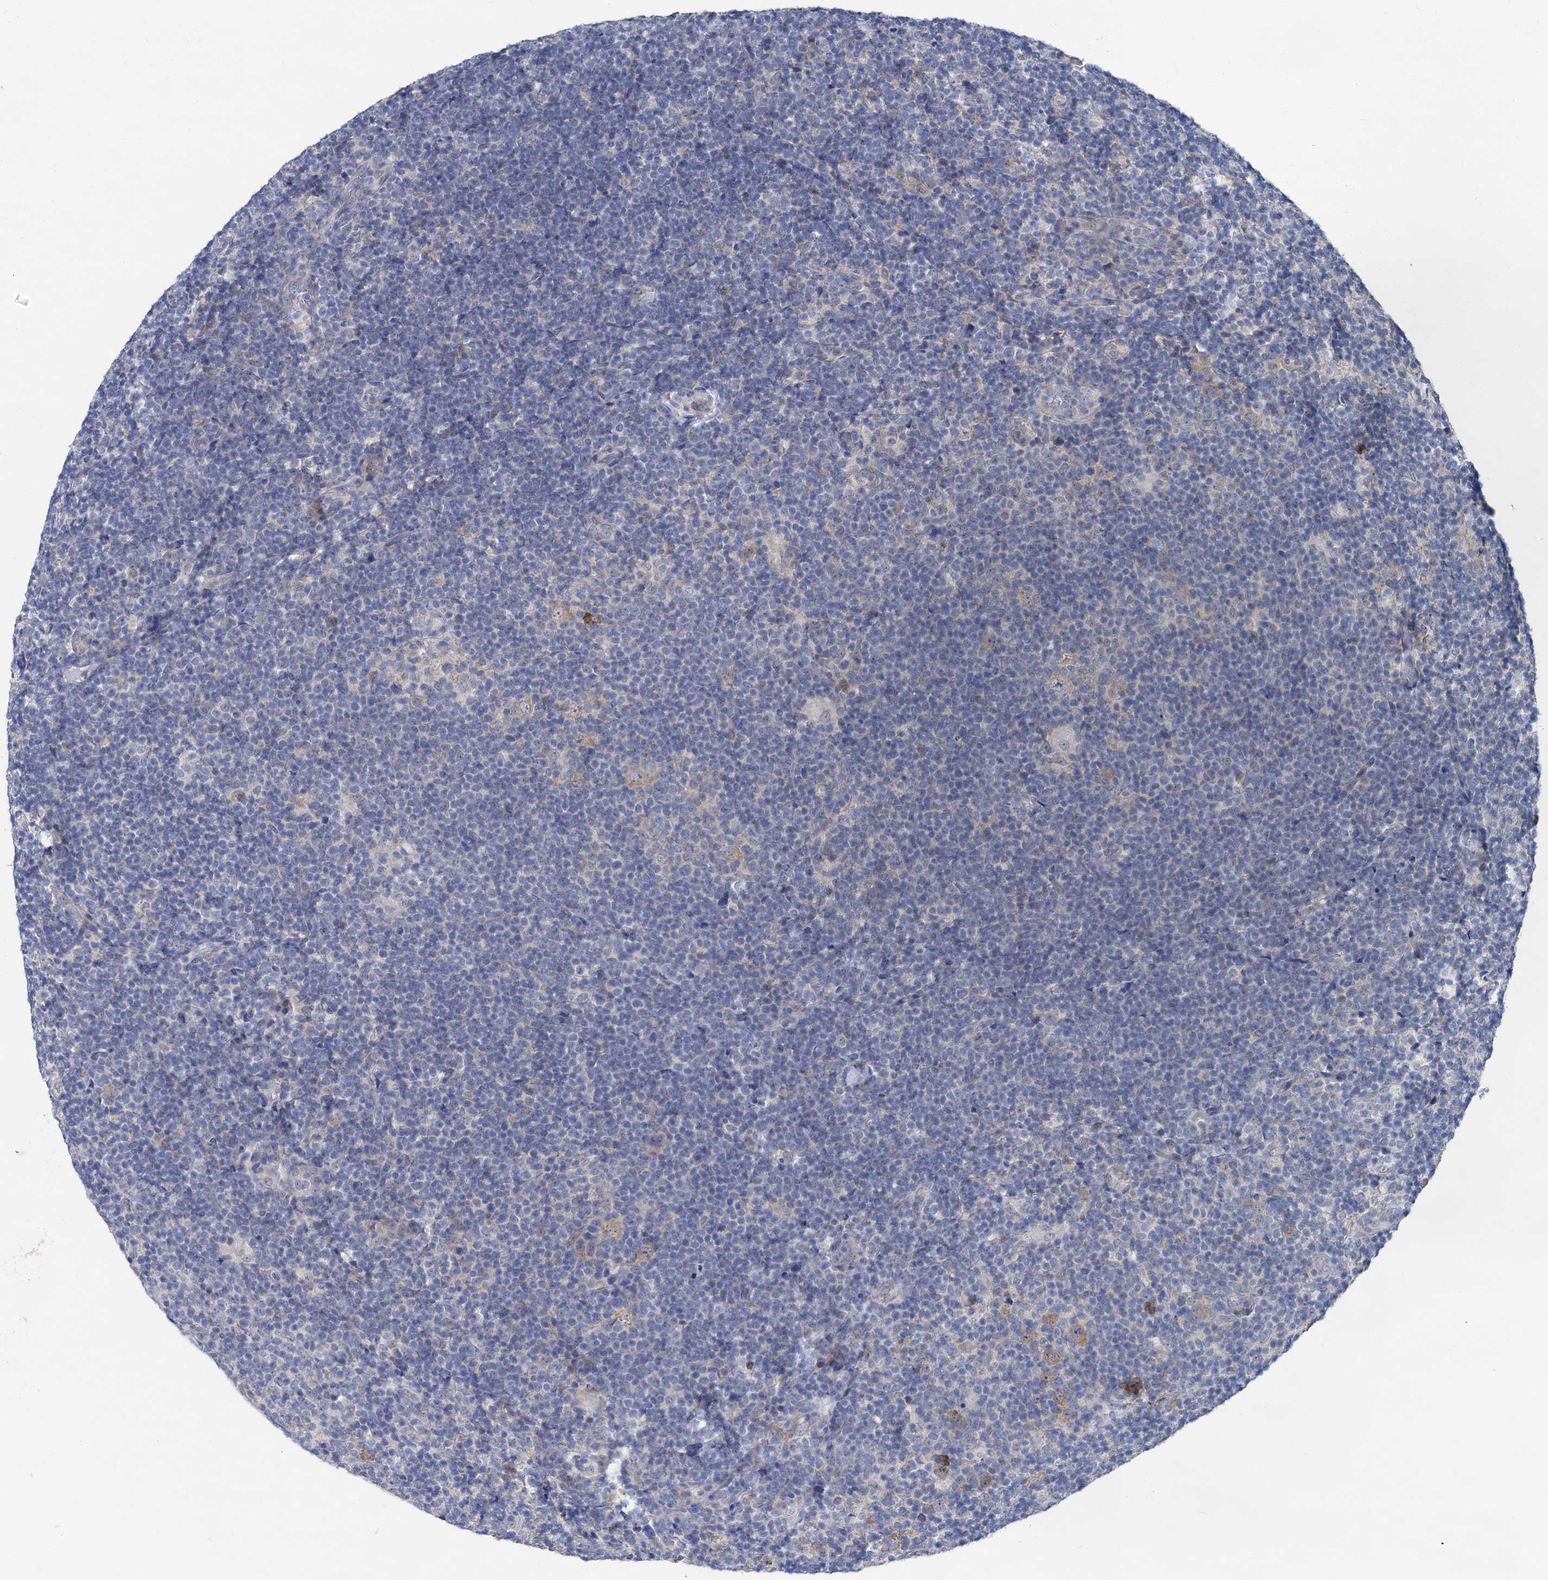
{"staining": {"intensity": "moderate", "quantity": "25%-75%", "location": "cytoplasmic/membranous"}, "tissue": "lymphoma", "cell_type": "Tumor cells", "image_type": "cancer", "snomed": [{"axis": "morphology", "description": "Hodgkin's disease, NOS"}, {"axis": "topography", "description": "Lymph node"}], "caption": "The photomicrograph exhibits a brown stain indicating the presence of a protein in the cytoplasmic/membranous of tumor cells in Hodgkin's disease.", "gene": "CAPRIN2", "patient": {"sex": "female", "age": 57}}